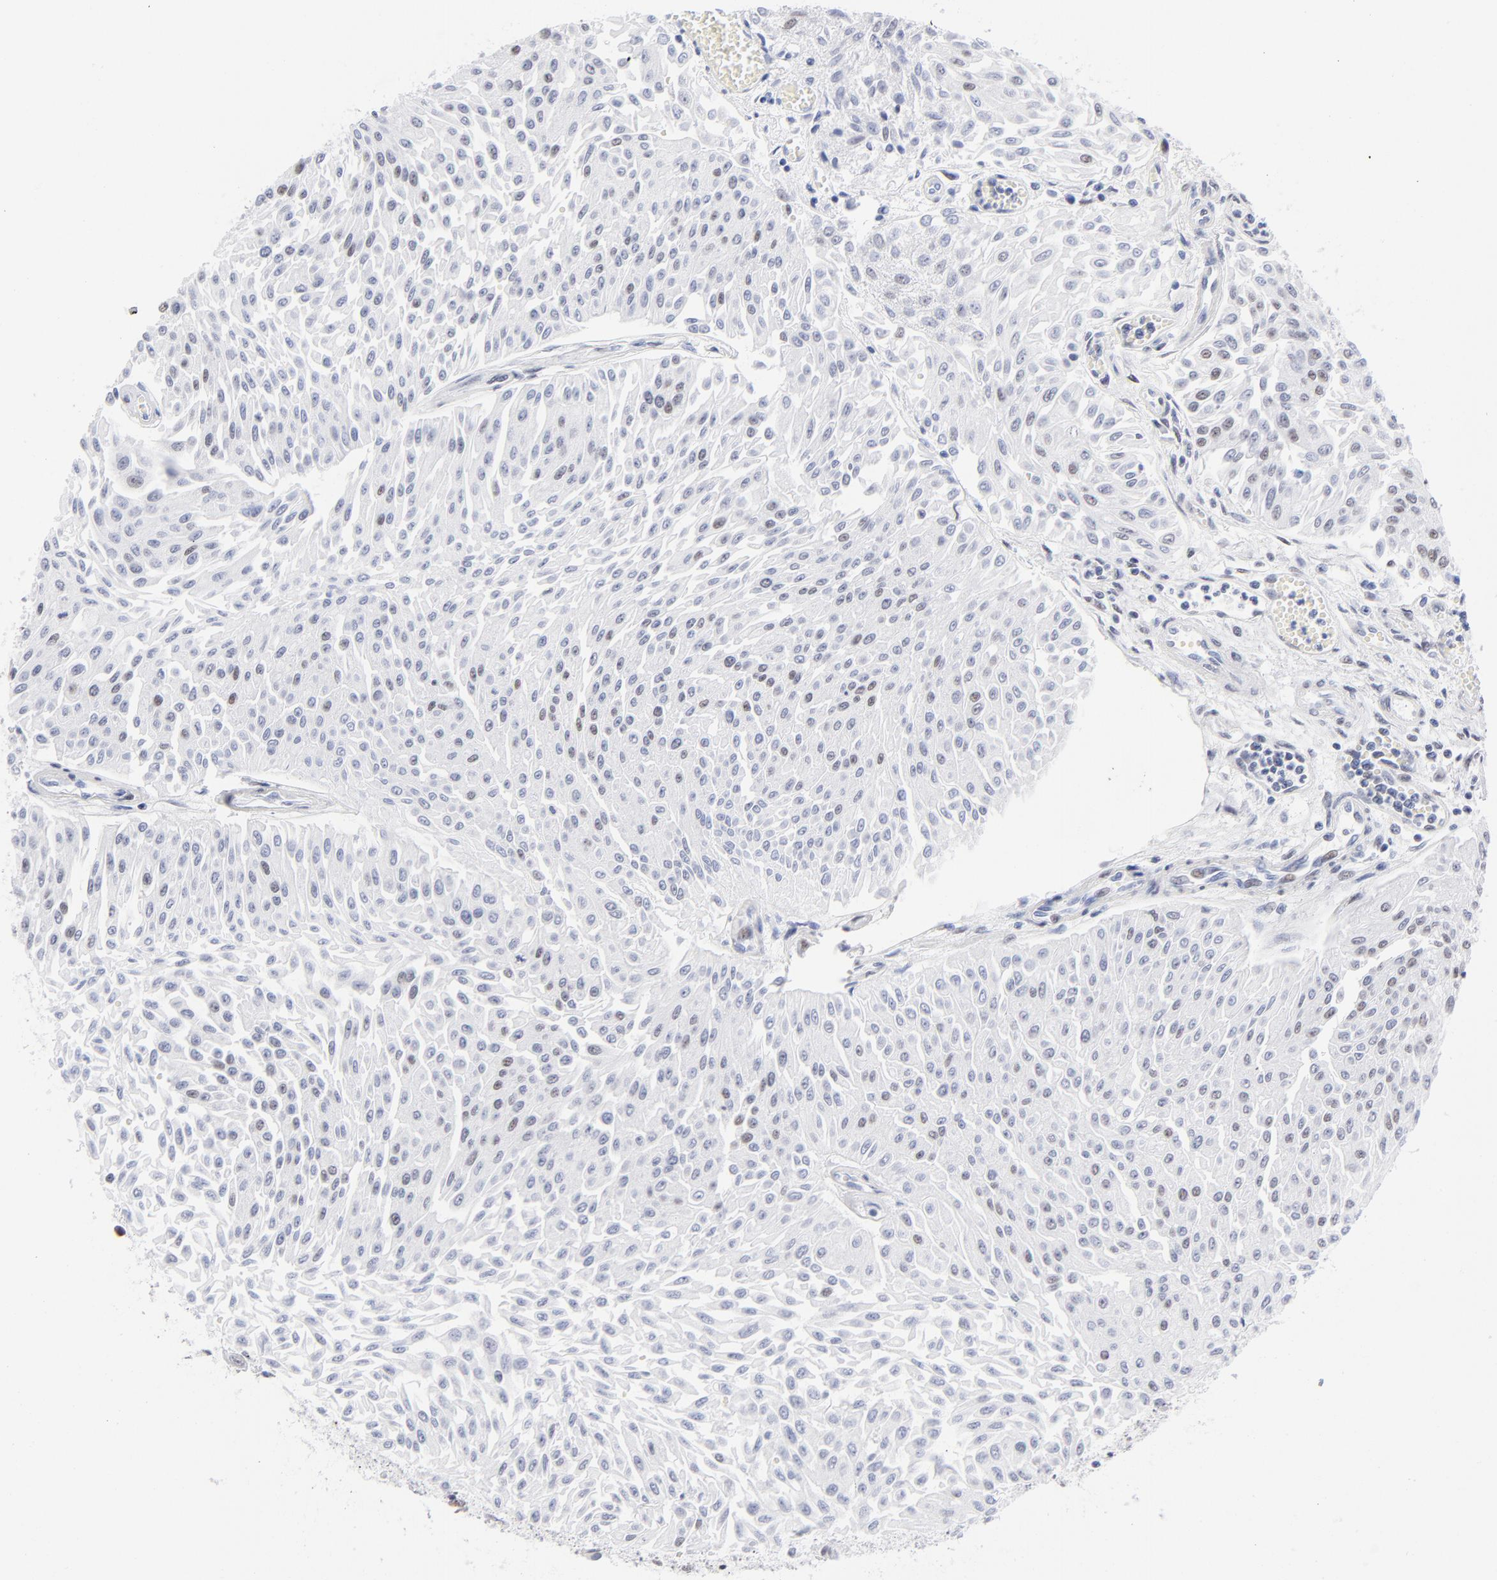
{"staining": {"intensity": "weak", "quantity": "<25%", "location": "nuclear"}, "tissue": "urothelial cancer", "cell_type": "Tumor cells", "image_type": "cancer", "snomed": [{"axis": "morphology", "description": "Urothelial carcinoma, Low grade"}, {"axis": "topography", "description": "Urinary bladder"}], "caption": "Immunohistochemistry of urothelial carcinoma (low-grade) demonstrates no expression in tumor cells.", "gene": "SNRPB", "patient": {"sex": "male", "age": 86}}